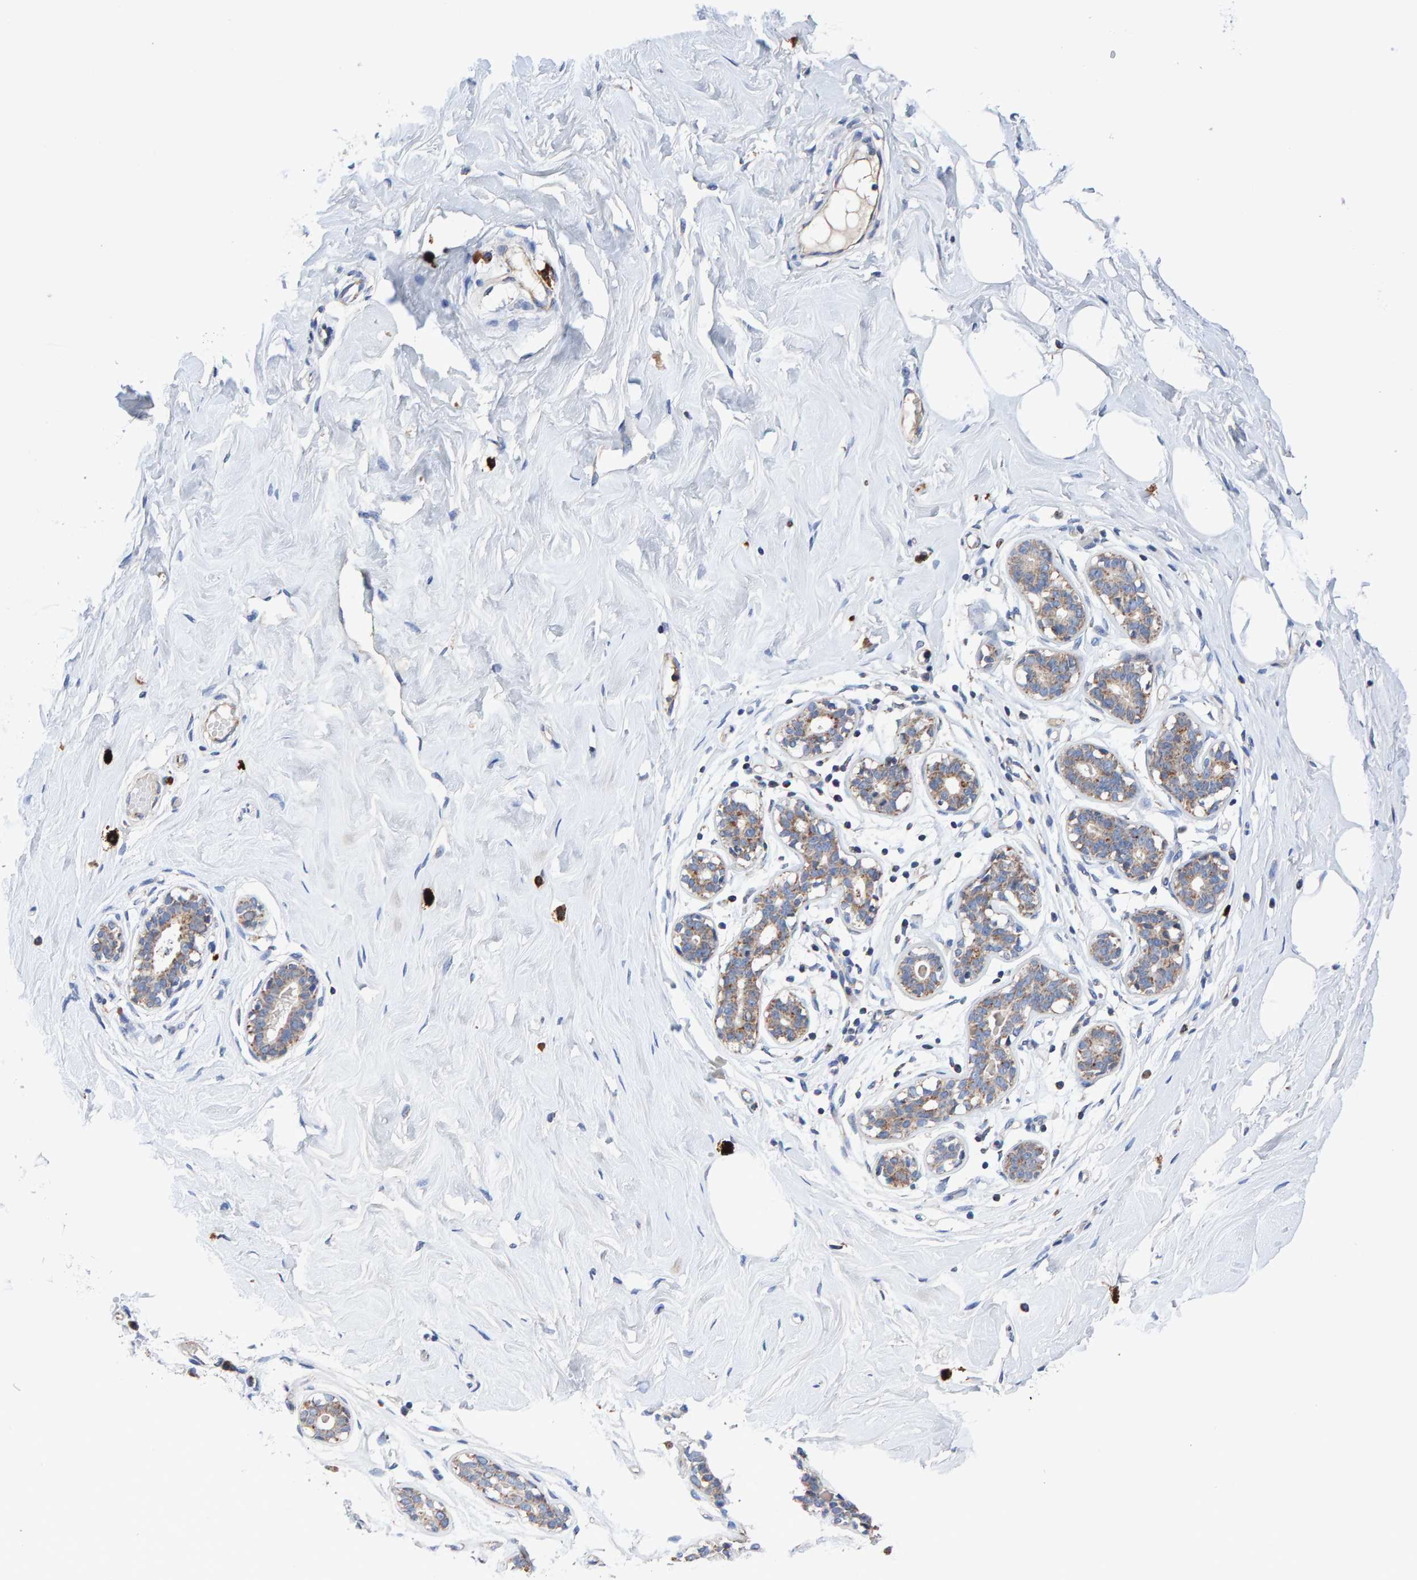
{"staining": {"intensity": "negative", "quantity": "none", "location": "none"}, "tissue": "breast", "cell_type": "Adipocytes", "image_type": "normal", "snomed": [{"axis": "morphology", "description": "Normal tissue, NOS"}, {"axis": "topography", "description": "Breast"}], "caption": "This is an immunohistochemistry (IHC) micrograph of benign breast. There is no positivity in adipocytes.", "gene": "EFR3A", "patient": {"sex": "female", "age": 23}}